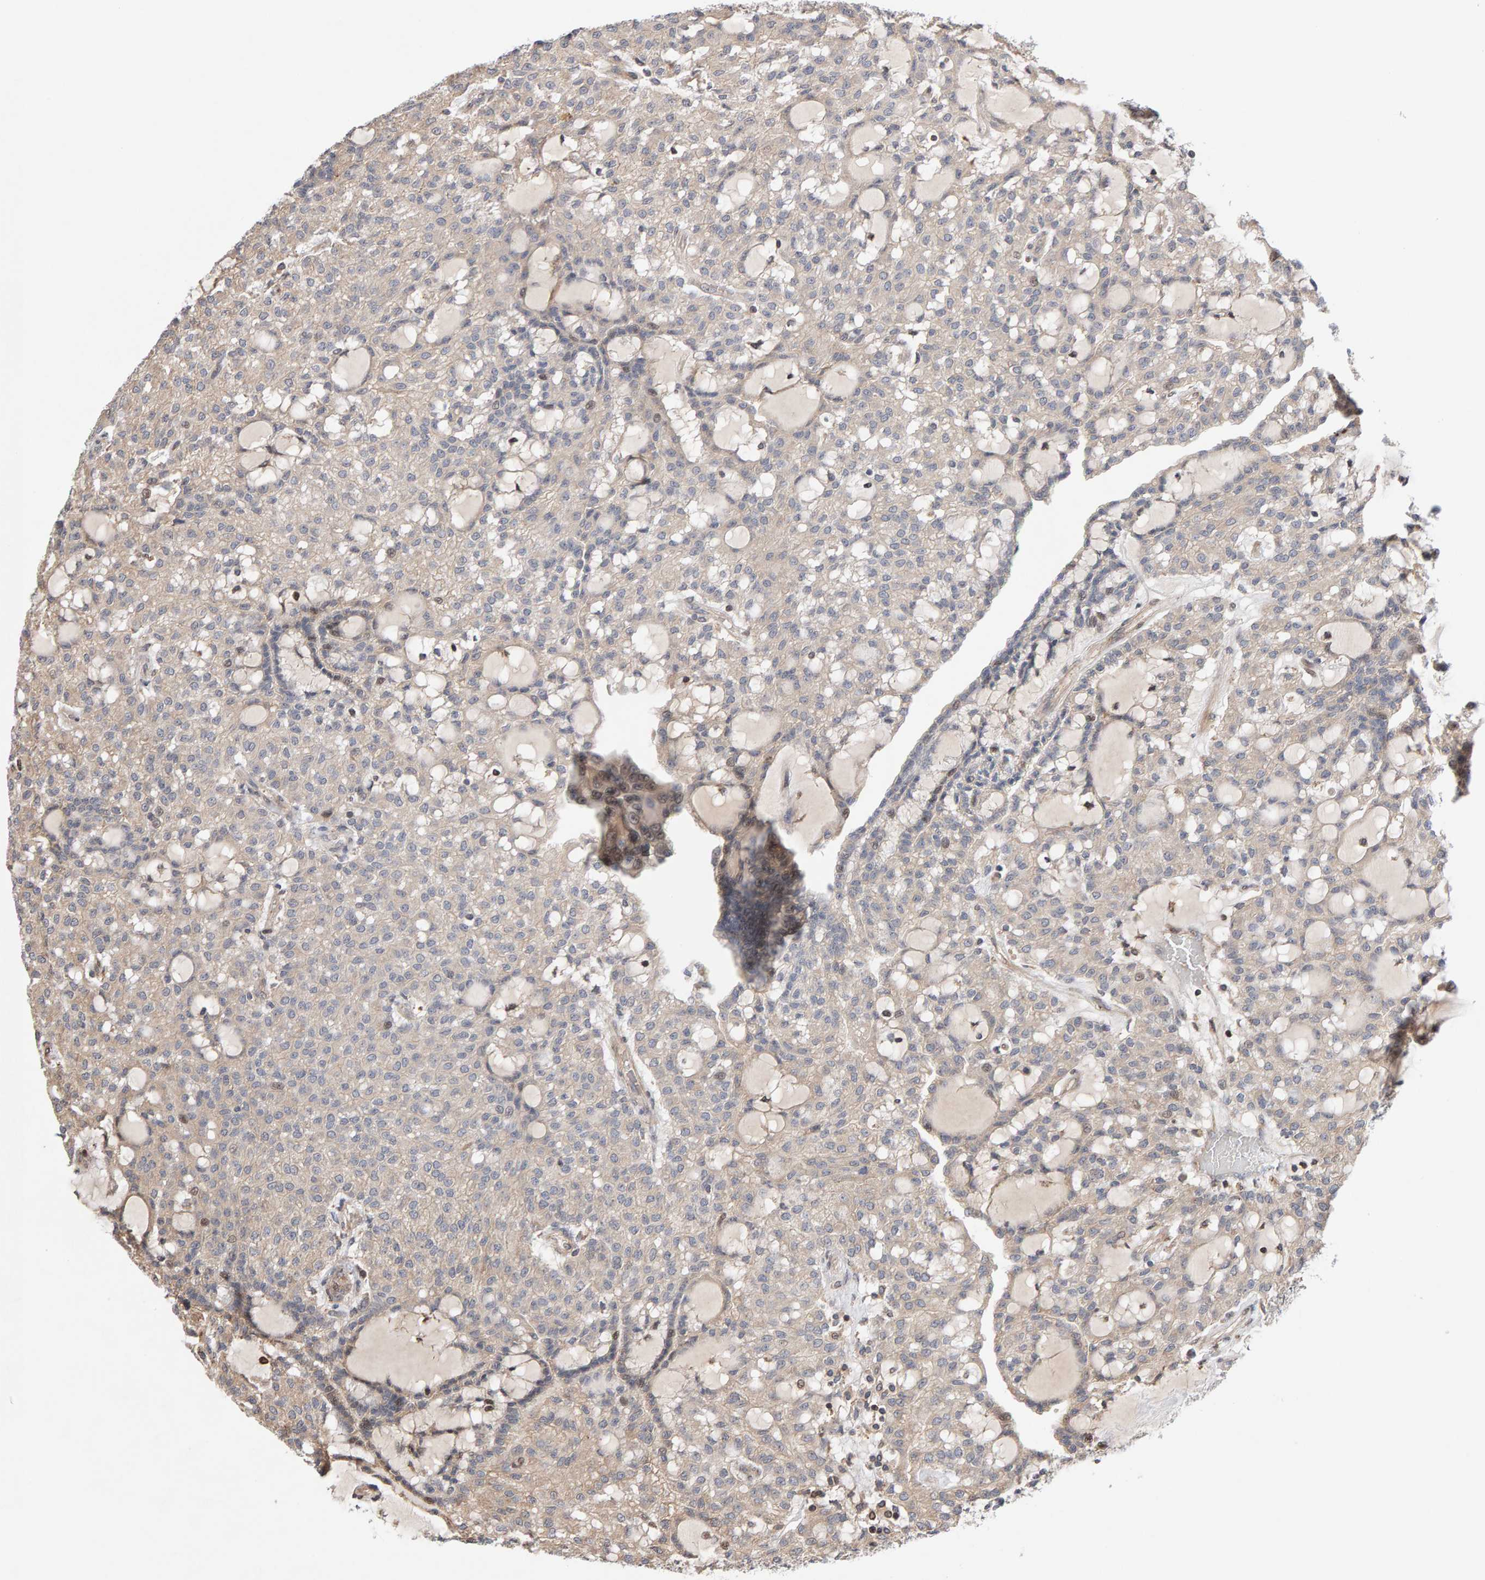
{"staining": {"intensity": "weak", "quantity": "<25%", "location": "cytoplasmic/membranous"}, "tissue": "renal cancer", "cell_type": "Tumor cells", "image_type": "cancer", "snomed": [{"axis": "morphology", "description": "Adenocarcinoma, NOS"}, {"axis": "topography", "description": "Kidney"}], "caption": "Immunohistochemistry of human renal adenocarcinoma shows no staining in tumor cells.", "gene": "LZTS1", "patient": {"sex": "male", "age": 63}}